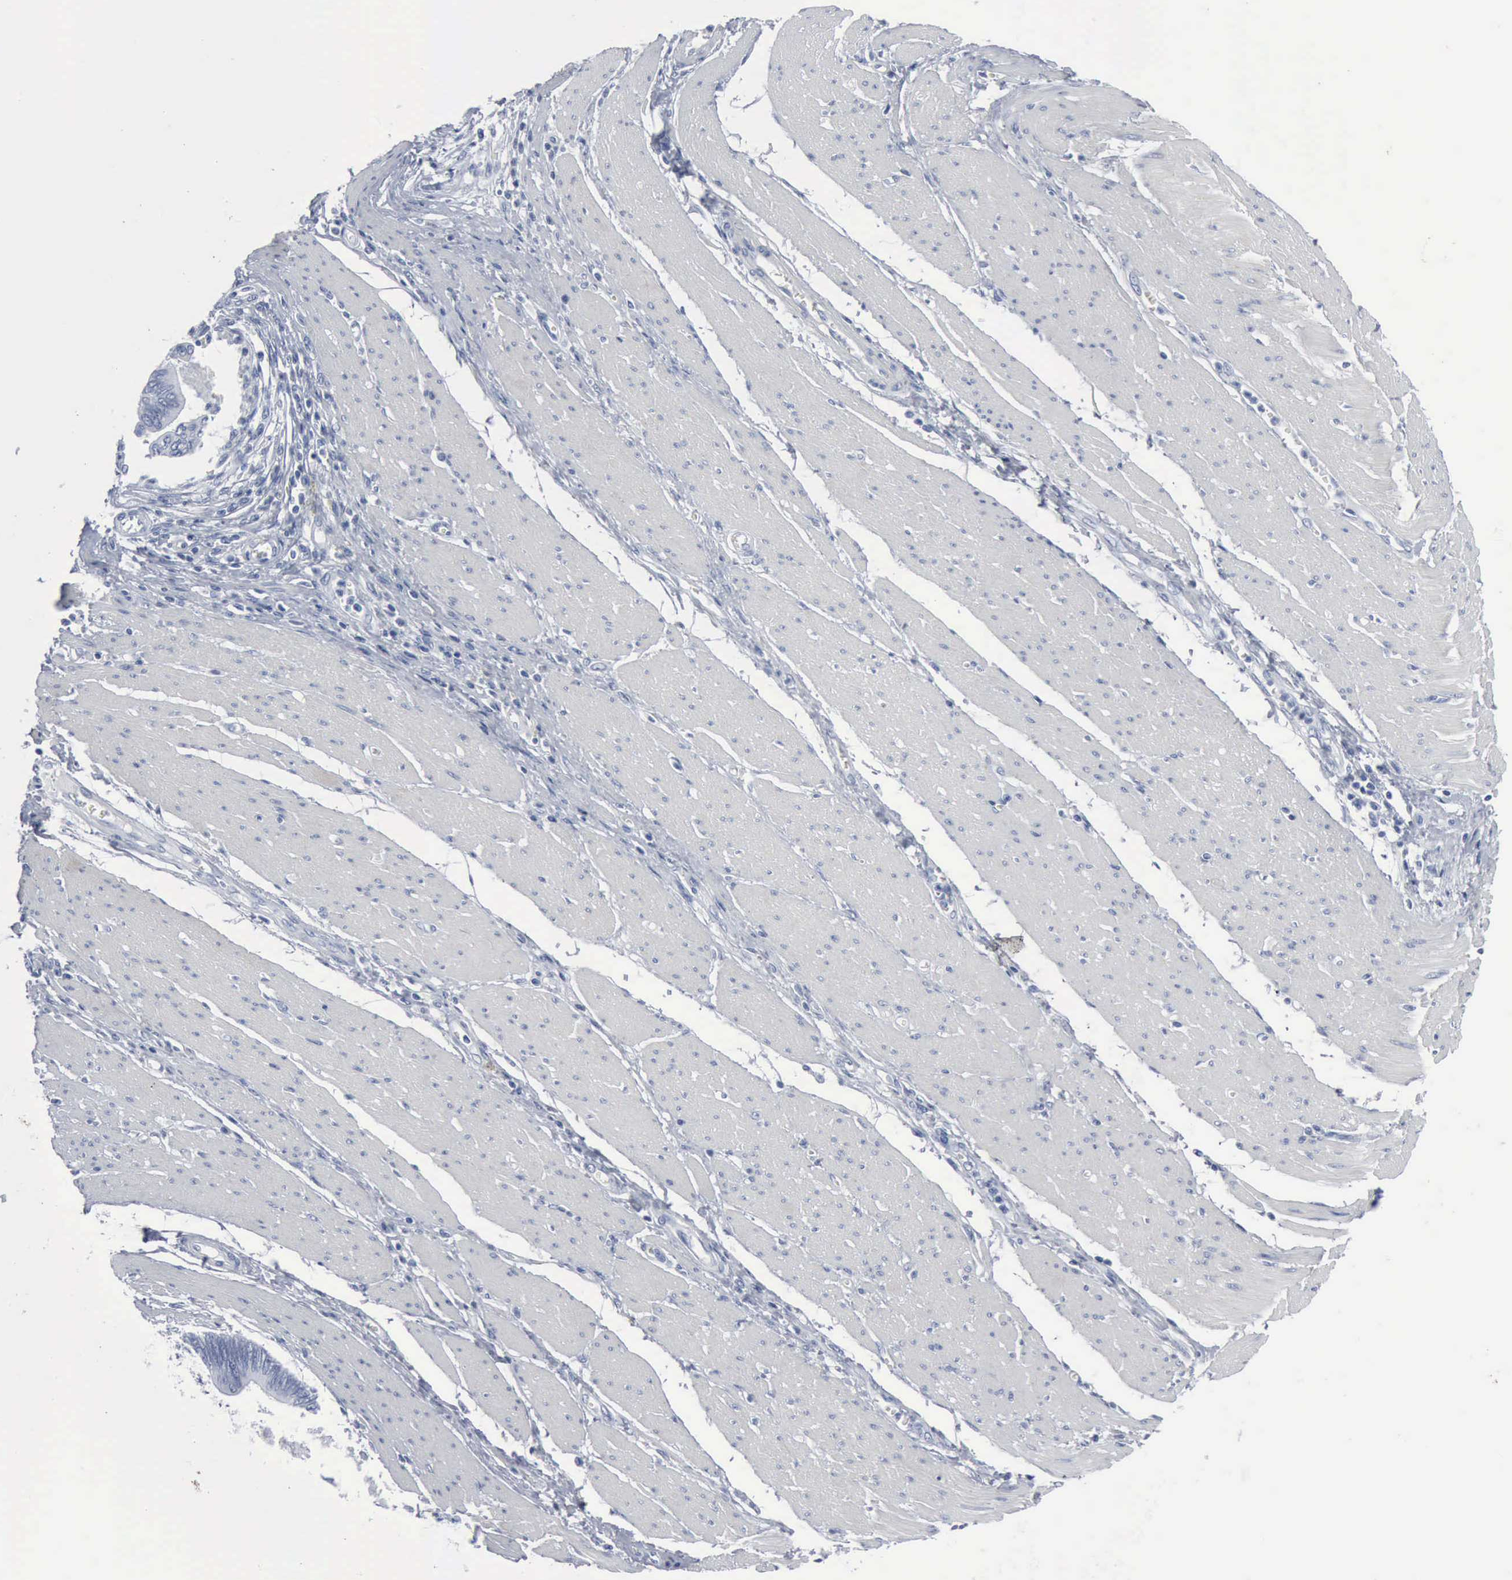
{"staining": {"intensity": "negative", "quantity": "none", "location": "none"}, "tissue": "pancreatic cancer", "cell_type": "Tumor cells", "image_type": "cancer", "snomed": [{"axis": "morphology", "description": "Adenocarcinoma, NOS"}, {"axis": "topography", "description": "Pancreas"}], "caption": "DAB immunohistochemical staining of pancreatic cancer (adenocarcinoma) exhibits no significant staining in tumor cells. (Immunohistochemistry, brightfield microscopy, high magnification).", "gene": "DMD", "patient": {"sex": "female", "age": 70}}